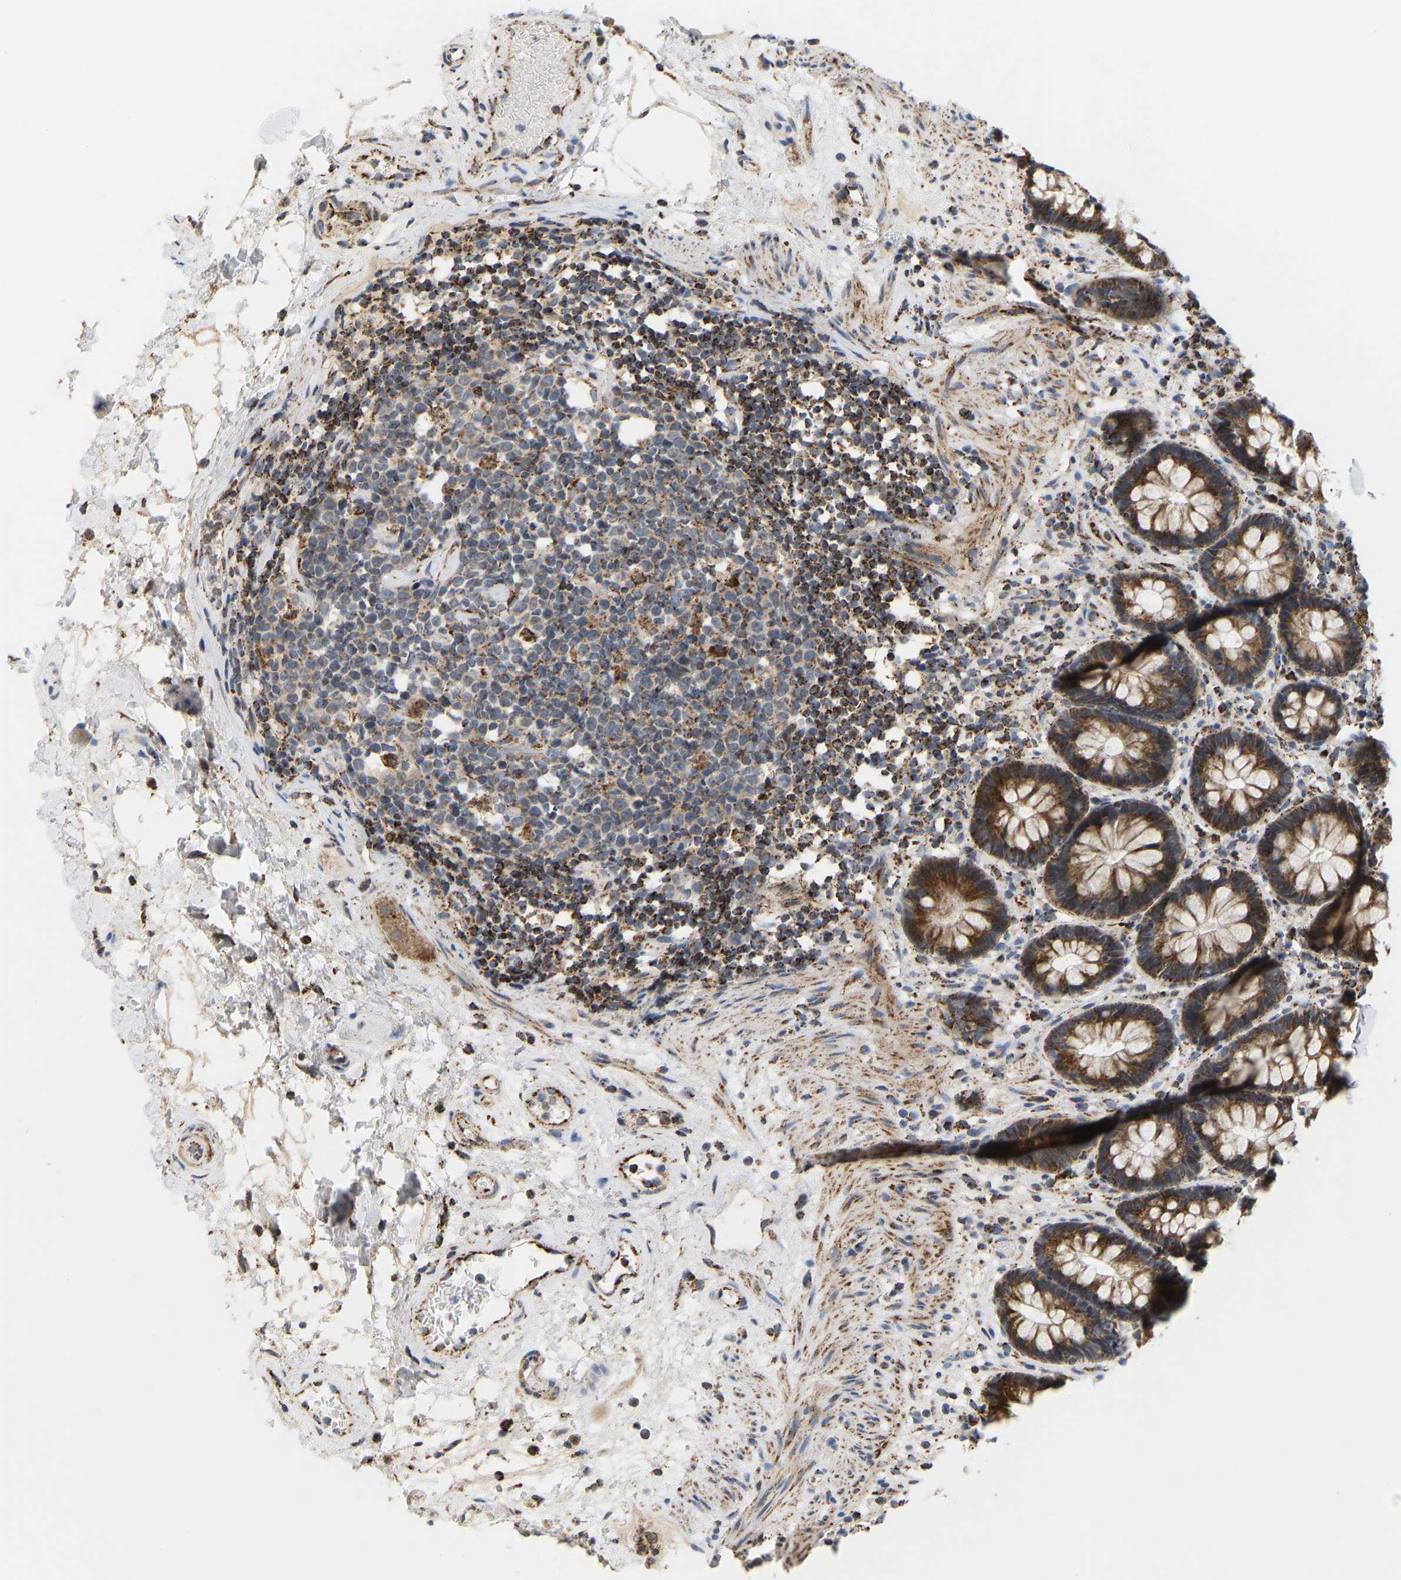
{"staining": {"intensity": "strong", "quantity": ">75%", "location": "cytoplasmic/membranous"}, "tissue": "rectum", "cell_type": "Glandular cells", "image_type": "normal", "snomed": [{"axis": "morphology", "description": "Normal tissue, NOS"}, {"axis": "topography", "description": "Rectum"}], "caption": "This micrograph reveals benign rectum stained with immunohistochemistry to label a protein in brown. The cytoplasmic/membranous of glandular cells show strong positivity for the protein. Nuclei are counter-stained blue.", "gene": "GPSM2", "patient": {"sex": "male", "age": 64}}